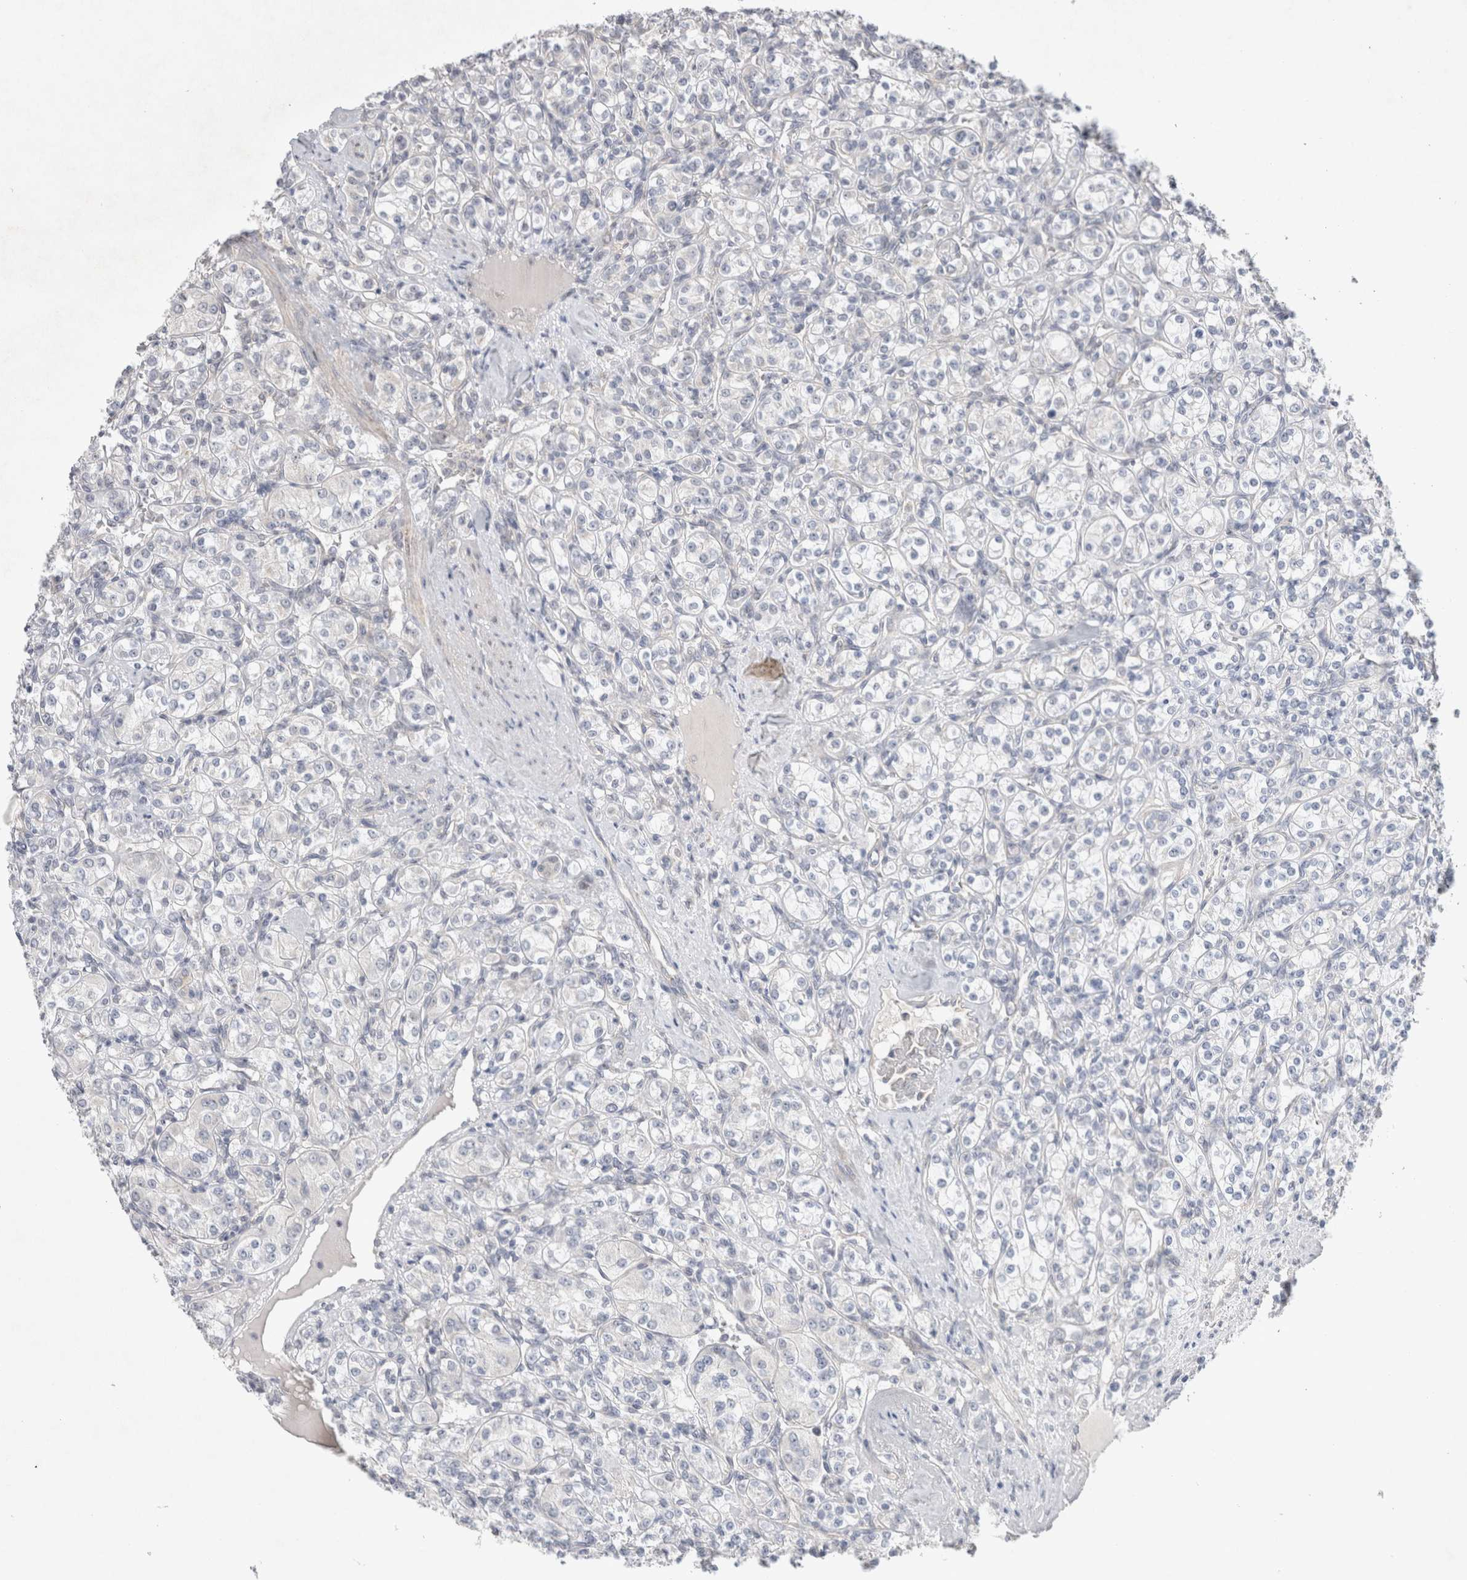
{"staining": {"intensity": "negative", "quantity": "none", "location": "none"}, "tissue": "renal cancer", "cell_type": "Tumor cells", "image_type": "cancer", "snomed": [{"axis": "morphology", "description": "Adenocarcinoma, NOS"}, {"axis": "topography", "description": "Kidney"}], "caption": "IHC micrograph of renal cancer (adenocarcinoma) stained for a protein (brown), which exhibits no expression in tumor cells.", "gene": "BICD2", "patient": {"sex": "male", "age": 77}}